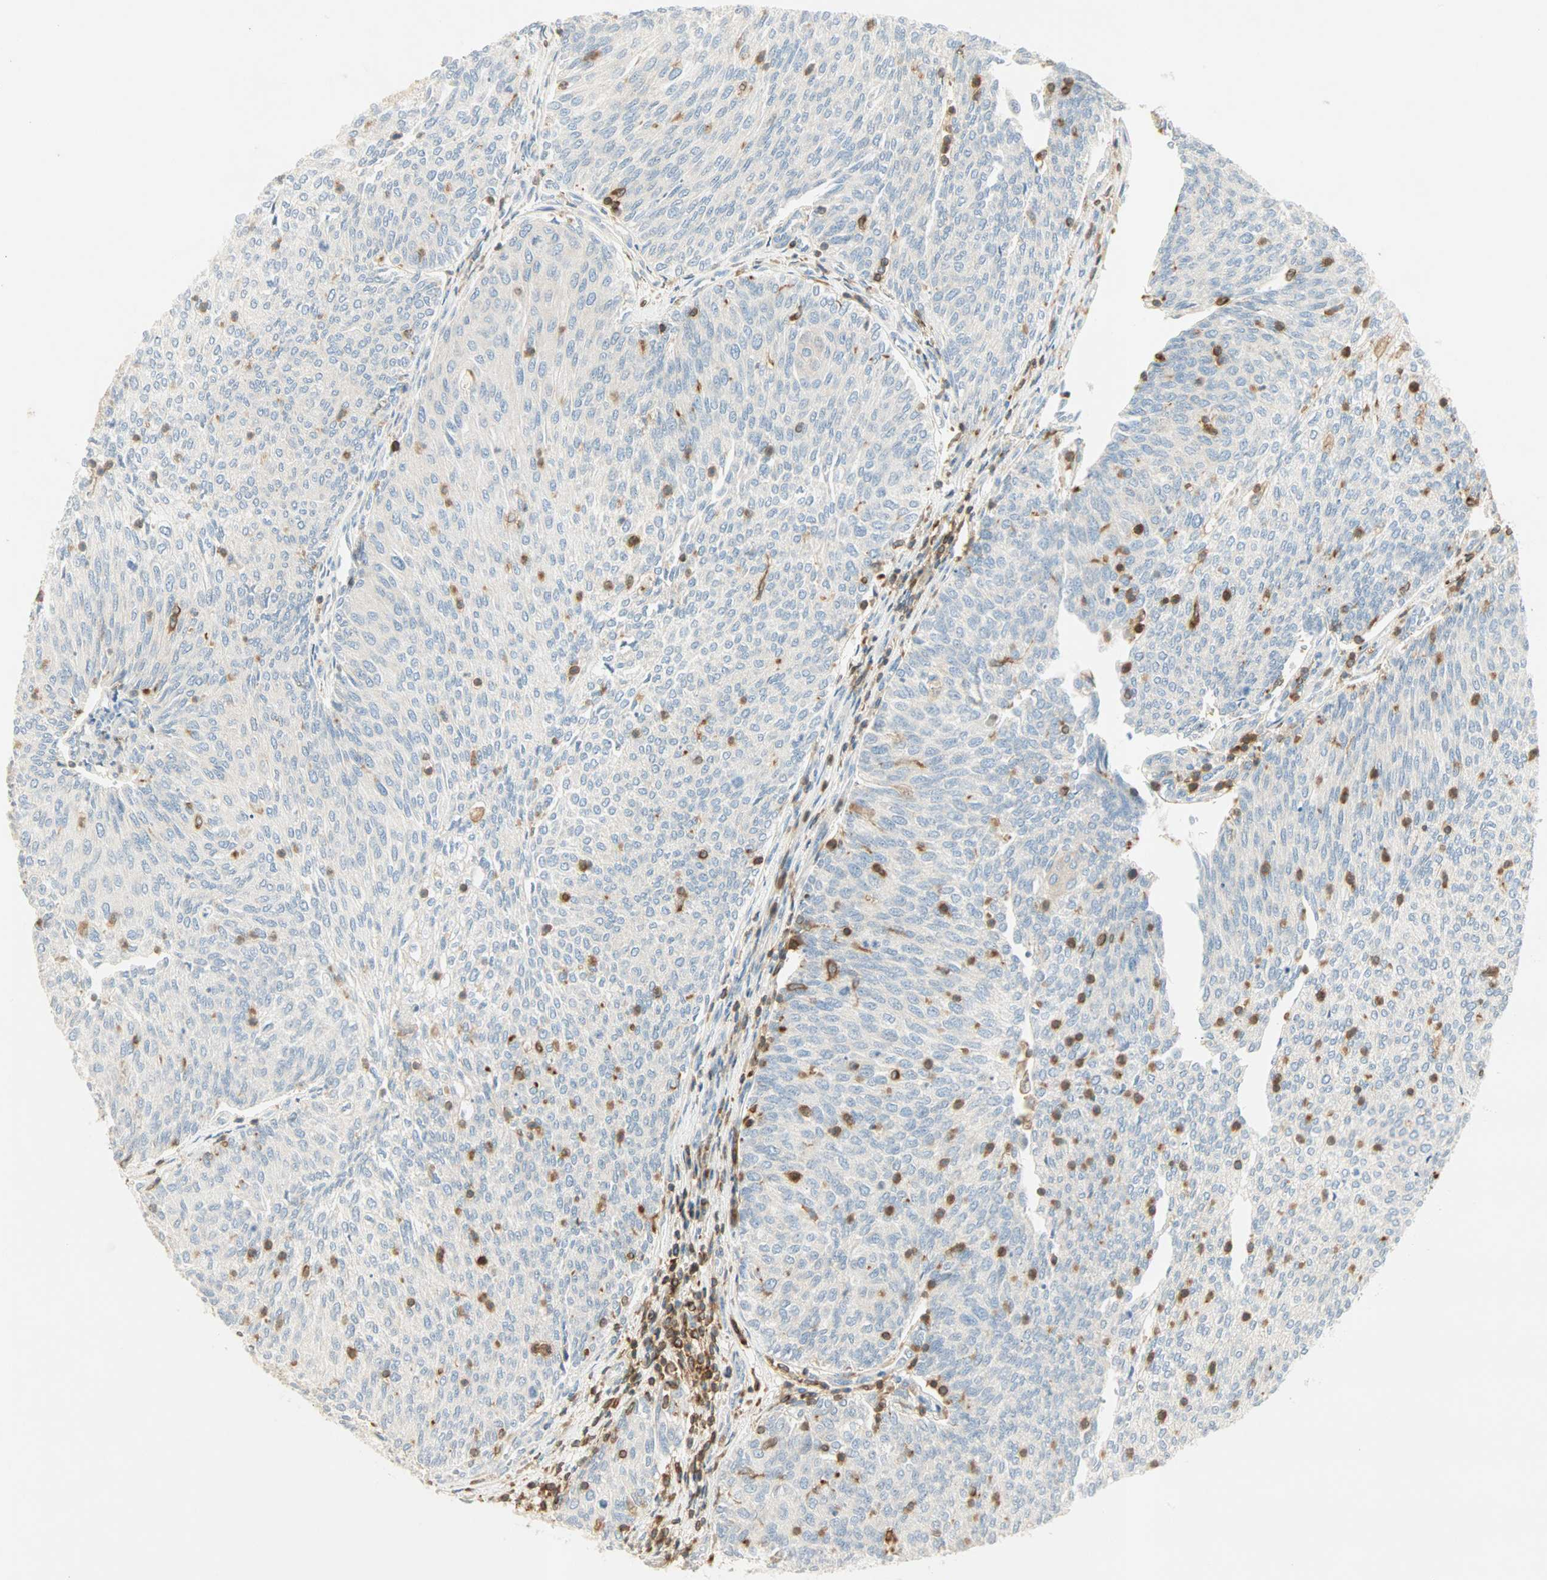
{"staining": {"intensity": "negative", "quantity": "none", "location": "none"}, "tissue": "urothelial cancer", "cell_type": "Tumor cells", "image_type": "cancer", "snomed": [{"axis": "morphology", "description": "Urothelial carcinoma, Low grade"}, {"axis": "topography", "description": "Urinary bladder"}], "caption": "Immunohistochemistry (IHC) of urothelial cancer demonstrates no expression in tumor cells.", "gene": "FMNL1", "patient": {"sex": "female", "age": 79}}